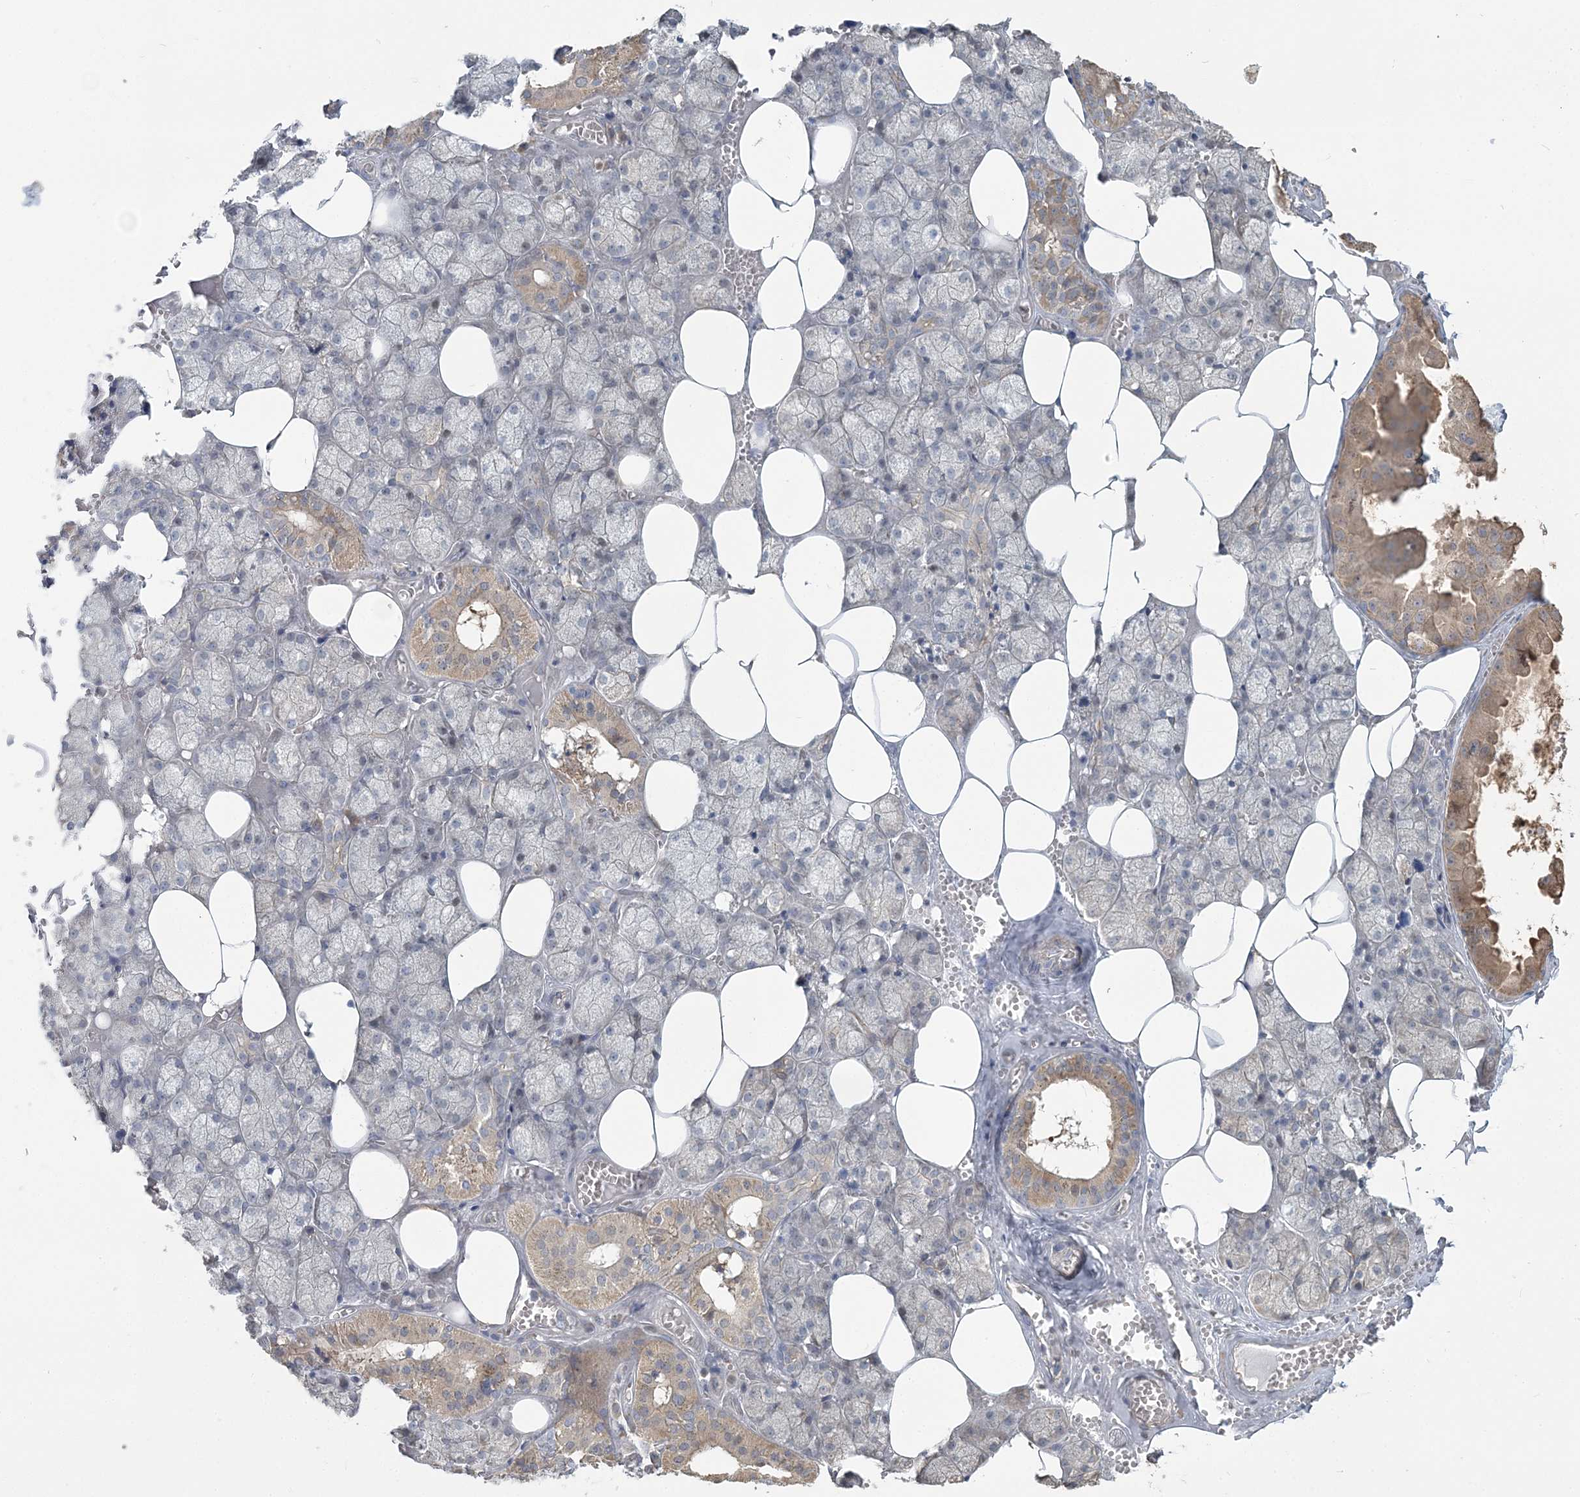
{"staining": {"intensity": "moderate", "quantity": "<25%", "location": "cytoplasmic/membranous"}, "tissue": "salivary gland", "cell_type": "Glandular cells", "image_type": "normal", "snomed": [{"axis": "morphology", "description": "Normal tissue, NOS"}, {"axis": "topography", "description": "Salivary gland"}], "caption": "IHC staining of normal salivary gland, which shows low levels of moderate cytoplasmic/membranous staining in about <25% of glandular cells indicating moderate cytoplasmic/membranous protein staining. The staining was performed using DAB (brown) for protein detection and nuclei were counterstained in hematoxylin (blue).", "gene": "CMBL", "patient": {"sex": "male", "age": 62}}